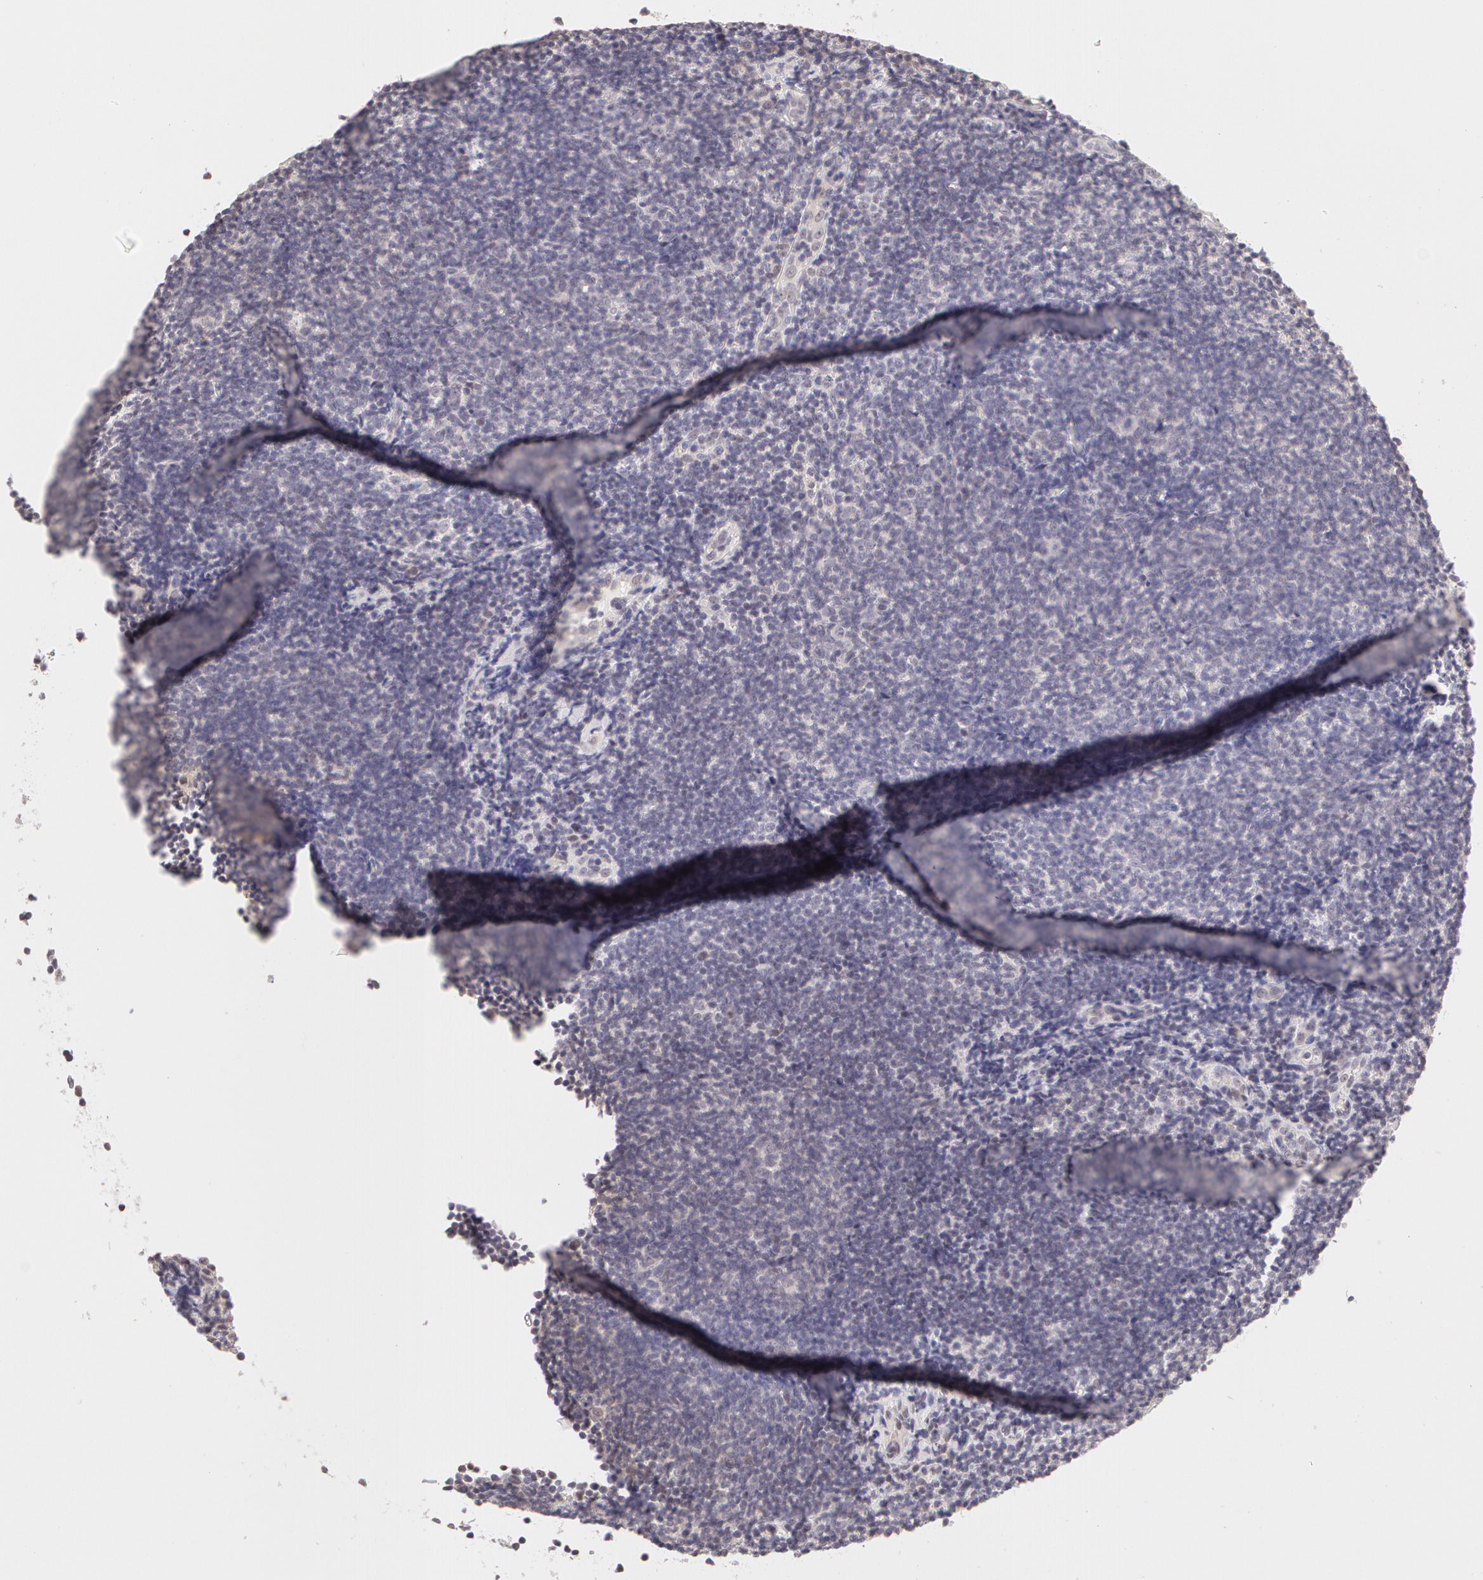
{"staining": {"intensity": "negative", "quantity": "none", "location": "none"}, "tissue": "lymphoma", "cell_type": "Tumor cells", "image_type": "cancer", "snomed": [{"axis": "morphology", "description": "Malignant lymphoma, non-Hodgkin's type, Low grade"}, {"axis": "topography", "description": "Lymph node"}], "caption": "Immunohistochemistry (IHC) of lymphoma reveals no positivity in tumor cells.", "gene": "ZNF597", "patient": {"sex": "male", "age": 49}}